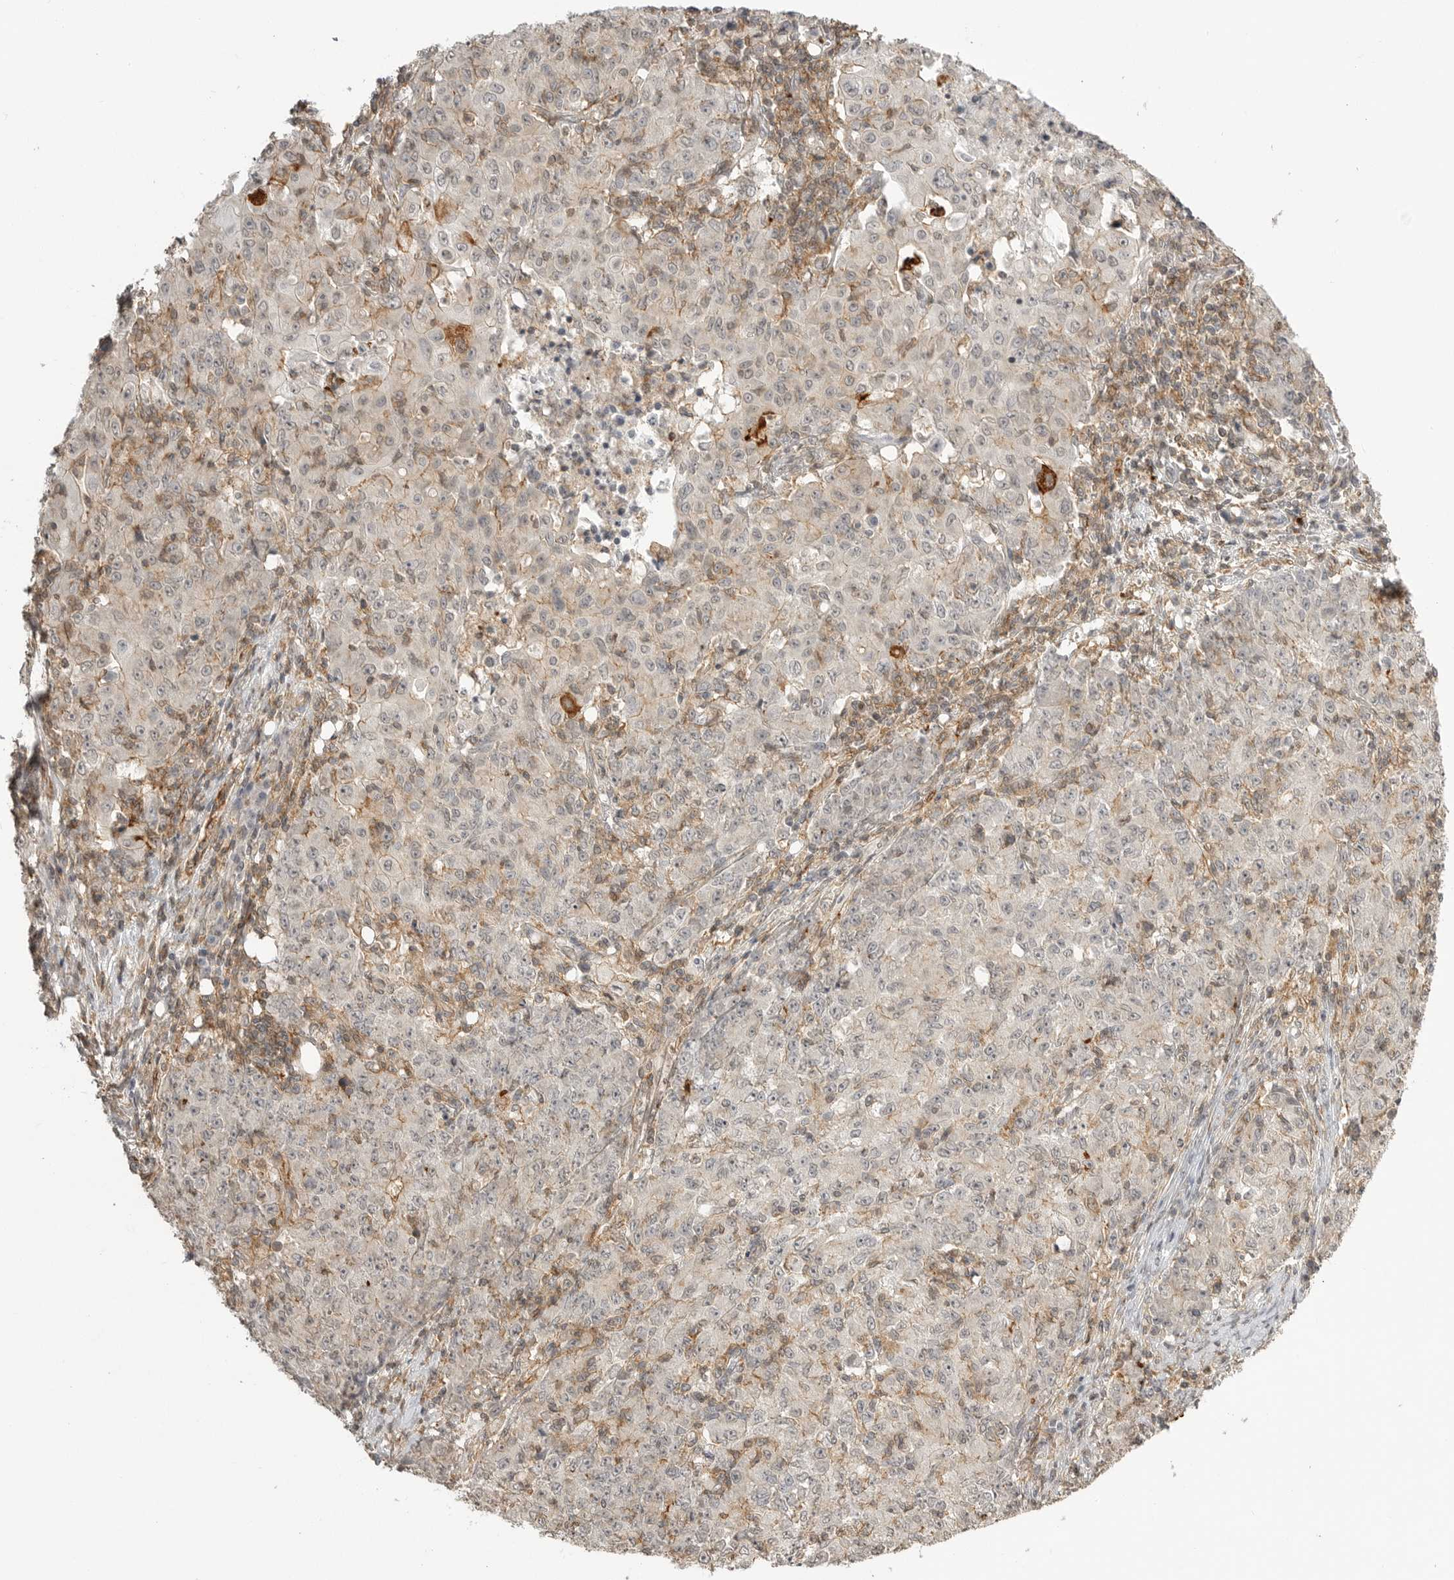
{"staining": {"intensity": "weak", "quantity": "<25%", "location": "cytoplasmic/membranous"}, "tissue": "ovarian cancer", "cell_type": "Tumor cells", "image_type": "cancer", "snomed": [{"axis": "morphology", "description": "Carcinoma, endometroid"}, {"axis": "topography", "description": "Ovary"}], "caption": "This is a image of immunohistochemistry staining of ovarian cancer (endometroid carcinoma), which shows no positivity in tumor cells. (DAB (3,3'-diaminobenzidine) immunohistochemistry with hematoxylin counter stain).", "gene": "GPC2", "patient": {"sex": "female", "age": 42}}